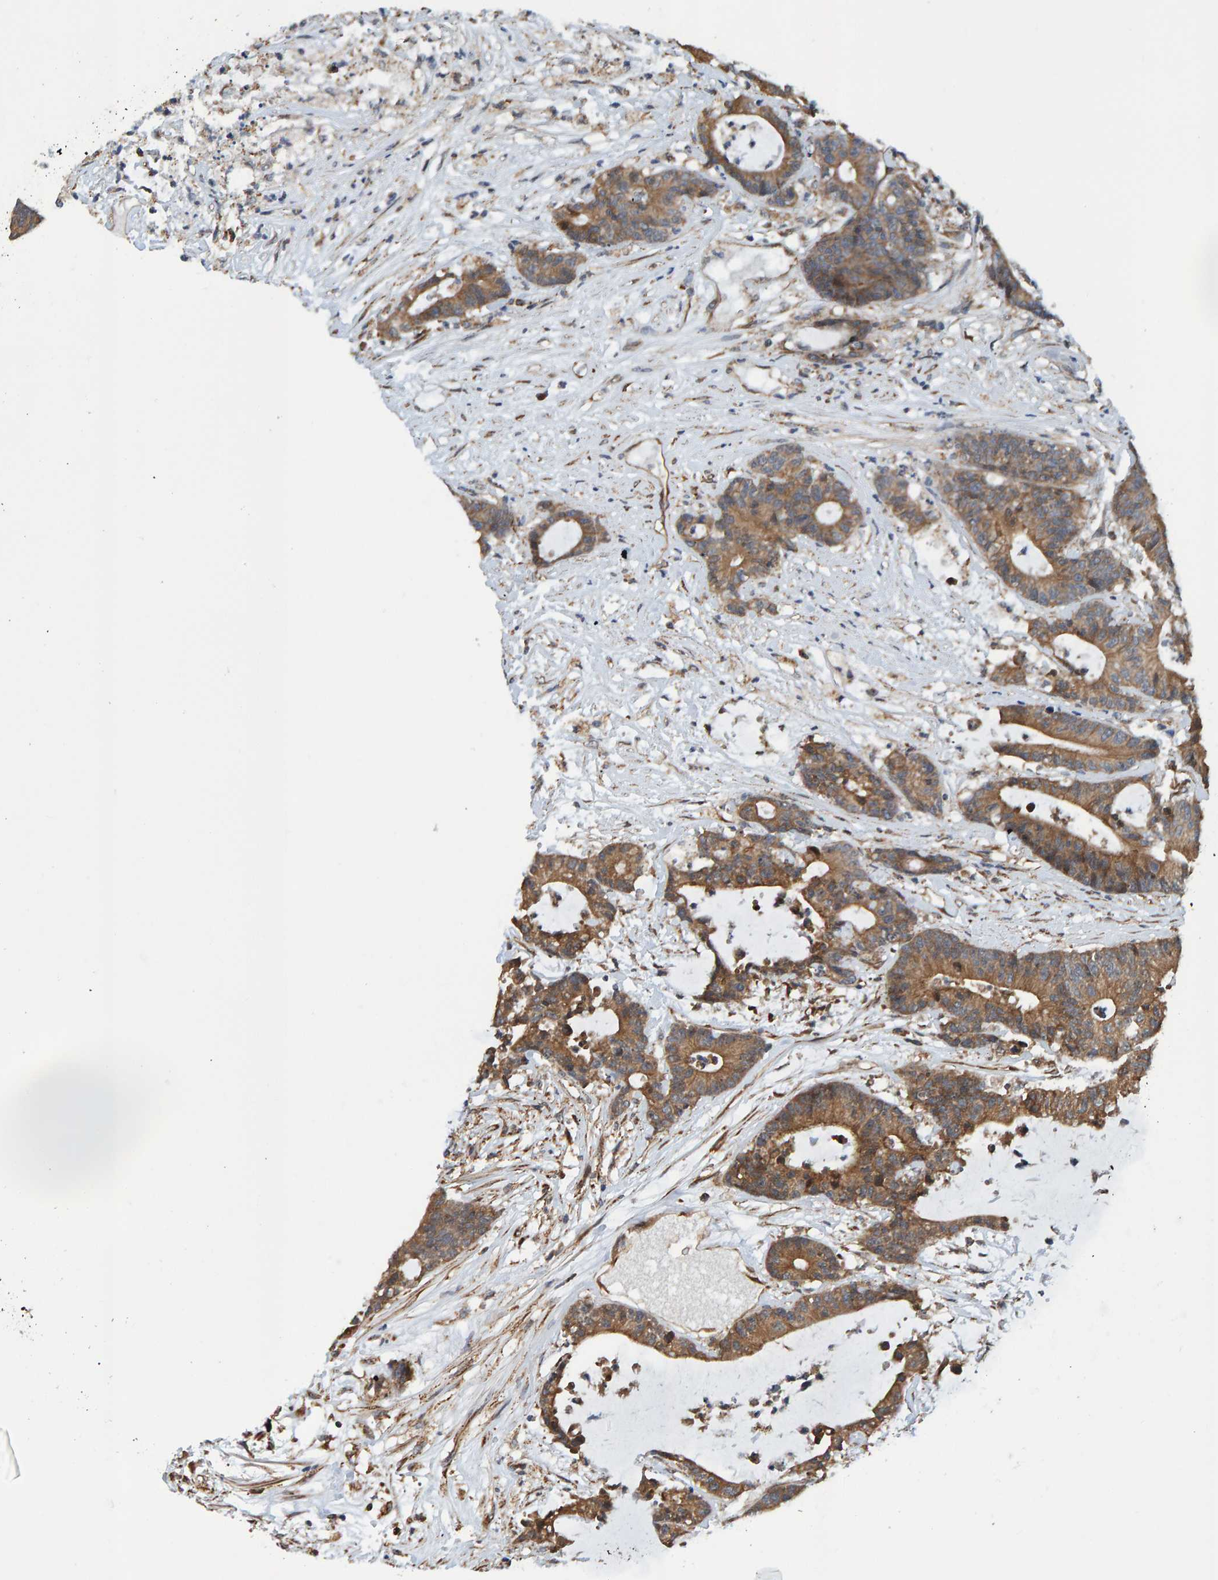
{"staining": {"intensity": "moderate", "quantity": ">75%", "location": "cytoplasmic/membranous"}, "tissue": "colorectal cancer", "cell_type": "Tumor cells", "image_type": "cancer", "snomed": [{"axis": "morphology", "description": "Adenocarcinoma, NOS"}, {"axis": "topography", "description": "Colon"}], "caption": "Human colorectal cancer stained with a protein marker shows moderate staining in tumor cells.", "gene": "SCRN2", "patient": {"sex": "female", "age": 84}}